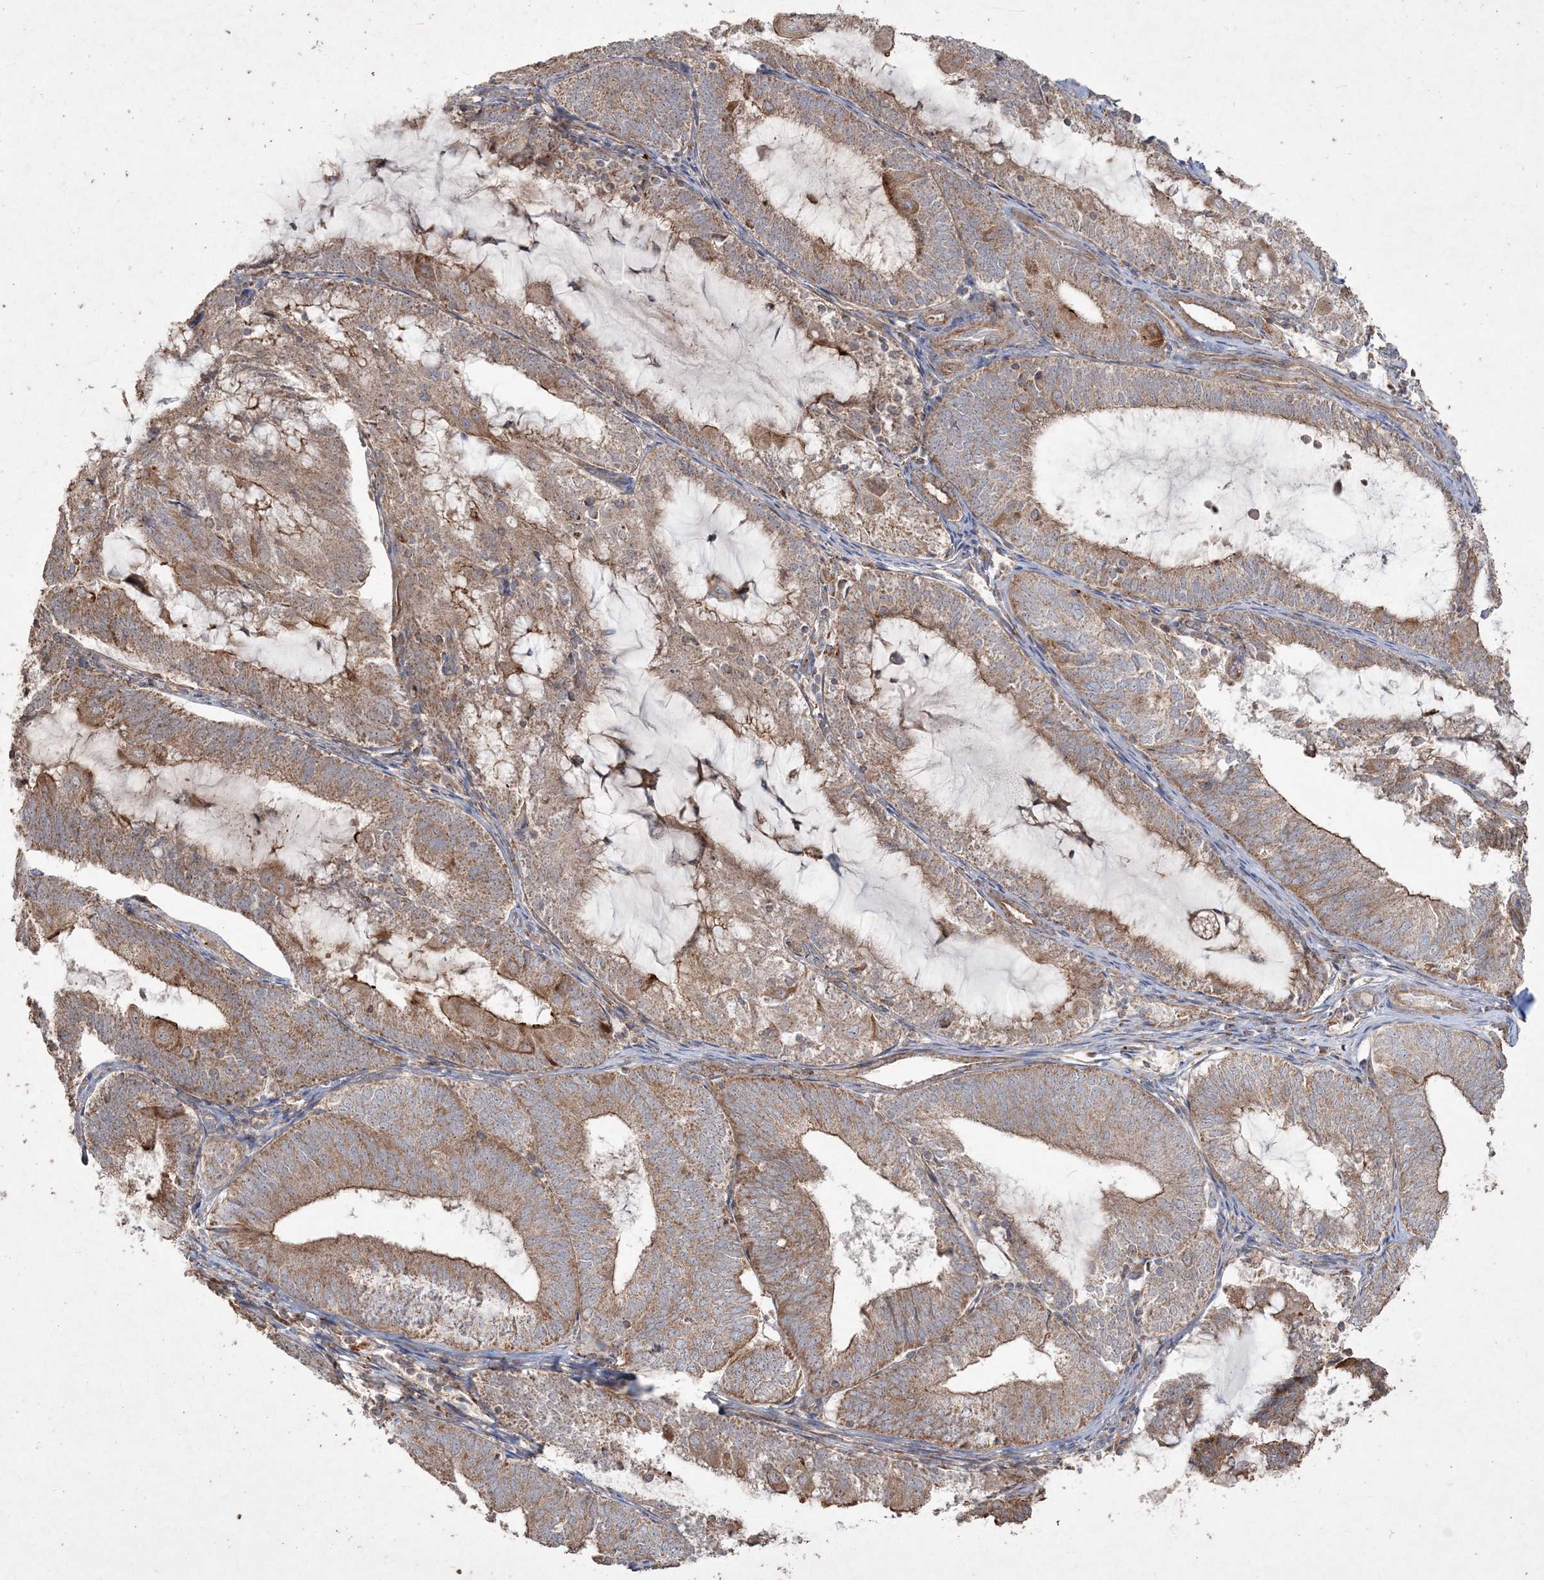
{"staining": {"intensity": "moderate", "quantity": ">75%", "location": "cytoplasmic/membranous"}, "tissue": "endometrial cancer", "cell_type": "Tumor cells", "image_type": "cancer", "snomed": [{"axis": "morphology", "description": "Adenocarcinoma, NOS"}, {"axis": "topography", "description": "Endometrium"}], "caption": "Immunohistochemistry (IHC) (DAB (3,3'-diaminobenzidine)) staining of human endometrial adenocarcinoma reveals moderate cytoplasmic/membranous protein expression in approximately >75% of tumor cells.", "gene": "TTC7A", "patient": {"sex": "female", "age": 81}}